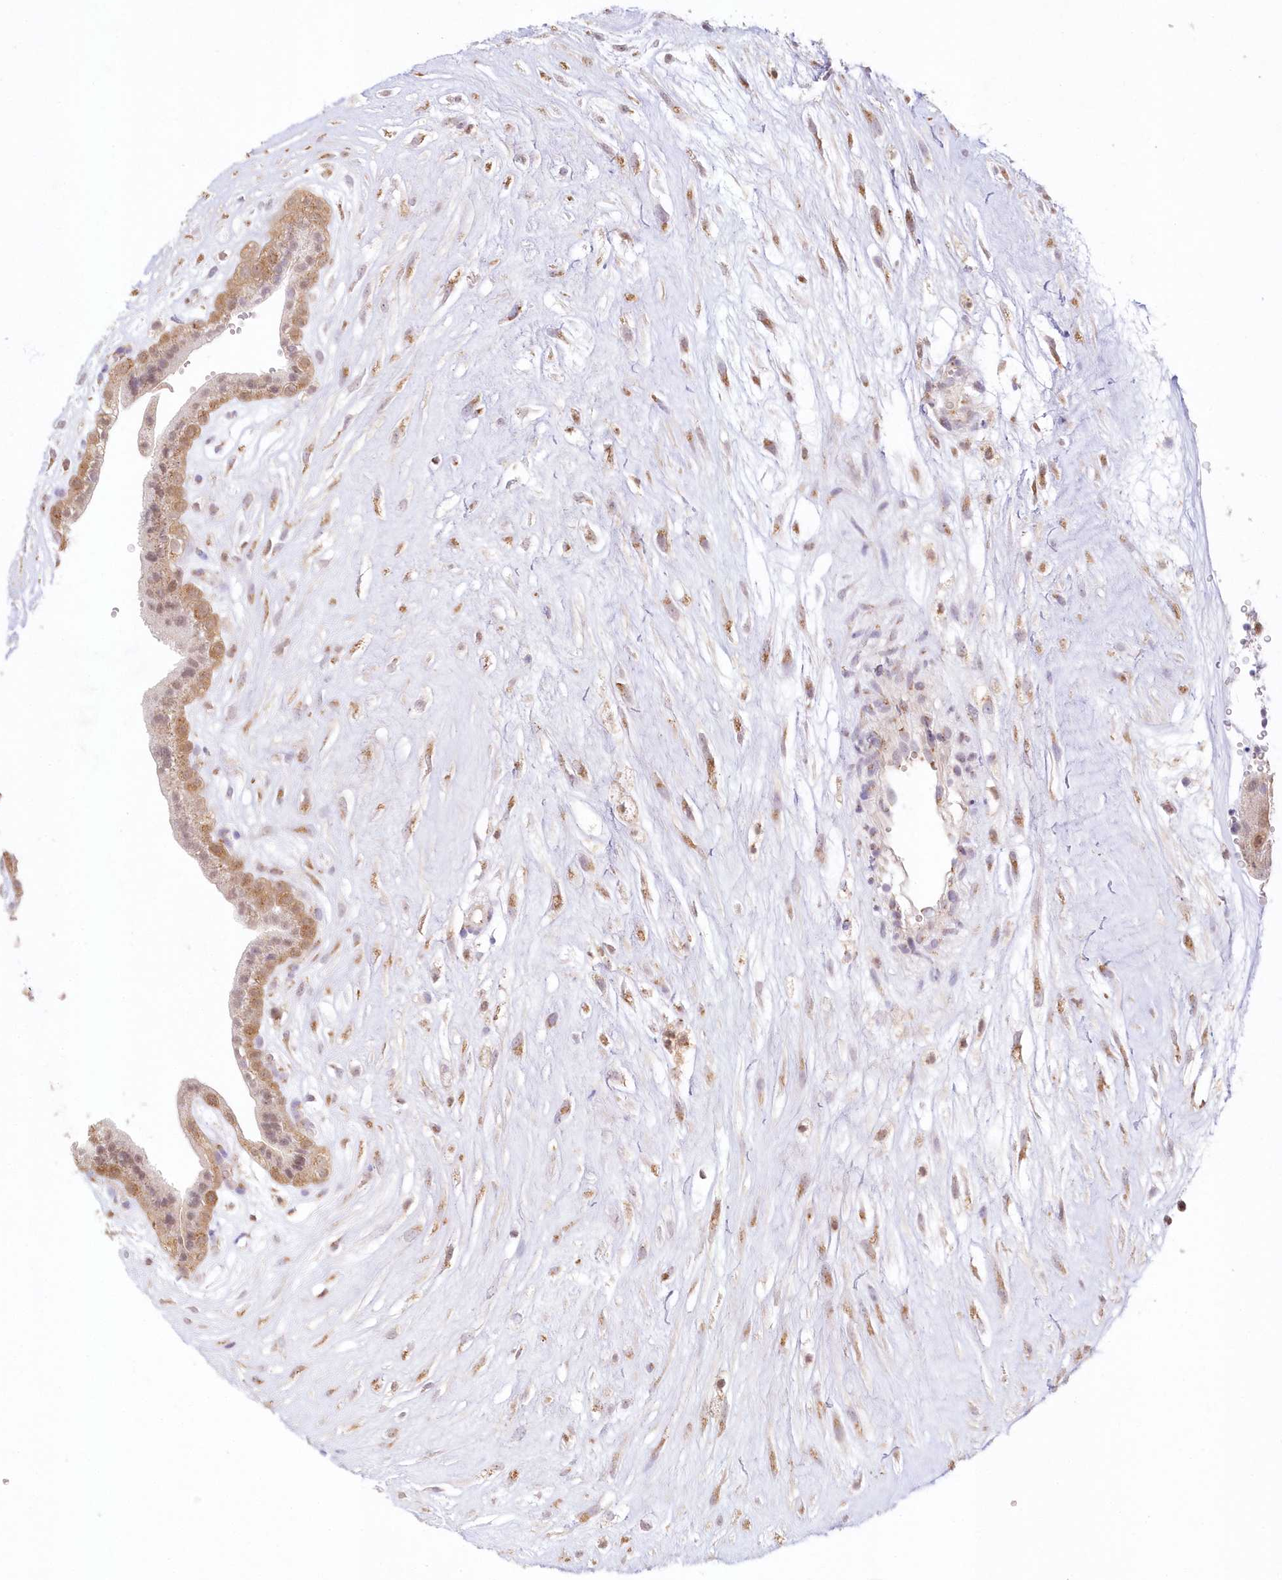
{"staining": {"intensity": "moderate", "quantity": ">75%", "location": "cytoplasmic/membranous"}, "tissue": "placenta", "cell_type": "Decidual cells", "image_type": "normal", "snomed": [{"axis": "morphology", "description": "Normal tissue, NOS"}, {"axis": "topography", "description": "Placenta"}], "caption": "This is an image of immunohistochemistry (IHC) staining of benign placenta, which shows moderate positivity in the cytoplasmic/membranous of decidual cells.", "gene": "RNPEP", "patient": {"sex": "female", "age": 18}}